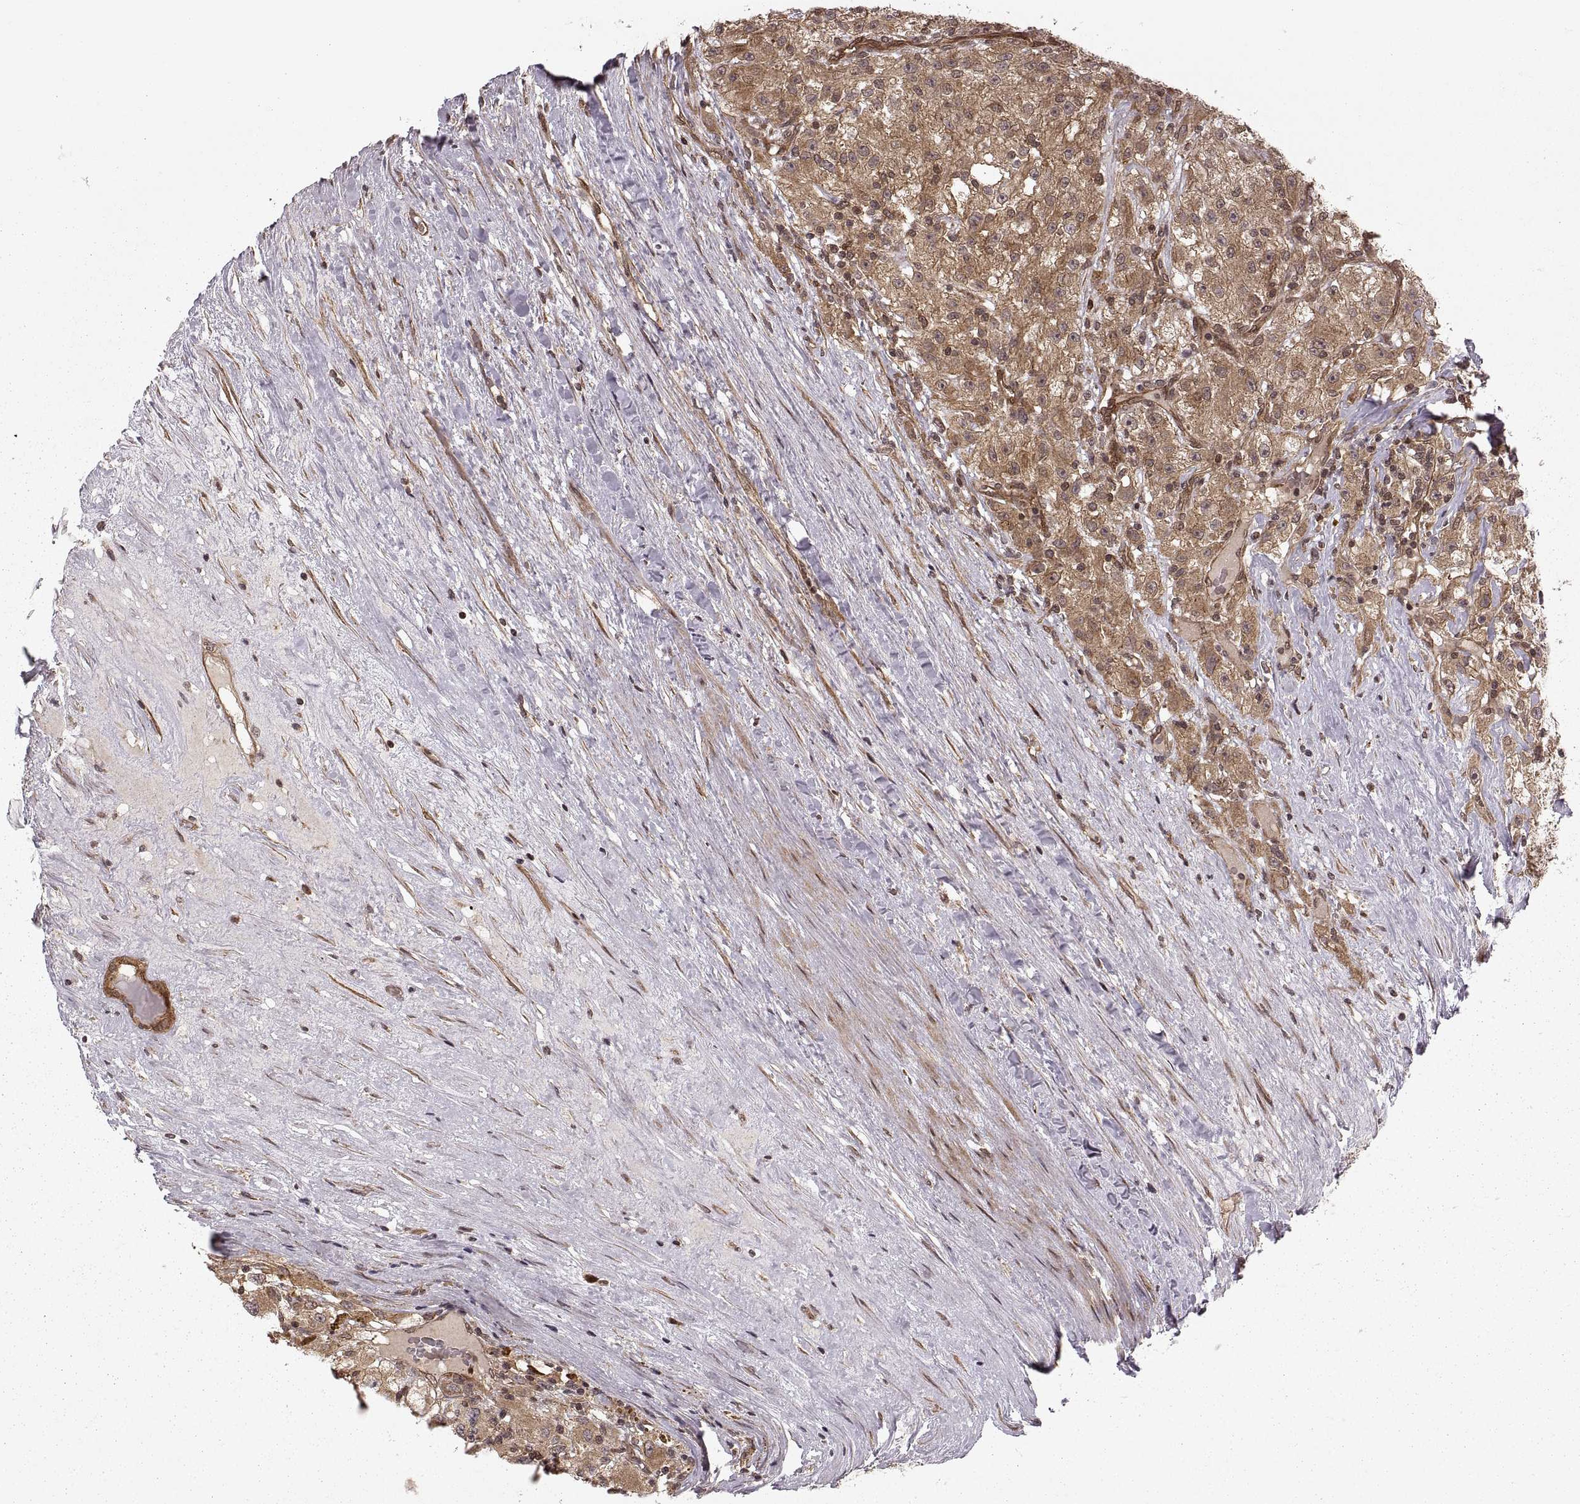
{"staining": {"intensity": "moderate", "quantity": "25%-75%", "location": "cytoplasmic/membranous"}, "tissue": "renal cancer", "cell_type": "Tumor cells", "image_type": "cancer", "snomed": [{"axis": "morphology", "description": "Adenocarcinoma, NOS"}, {"axis": "topography", "description": "Kidney"}], "caption": "Adenocarcinoma (renal) stained for a protein (brown) reveals moderate cytoplasmic/membranous positive staining in about 25%-75% of tumor cells.", "gene": "DEDD", "patient": {"sex": "female", "age": 67}}